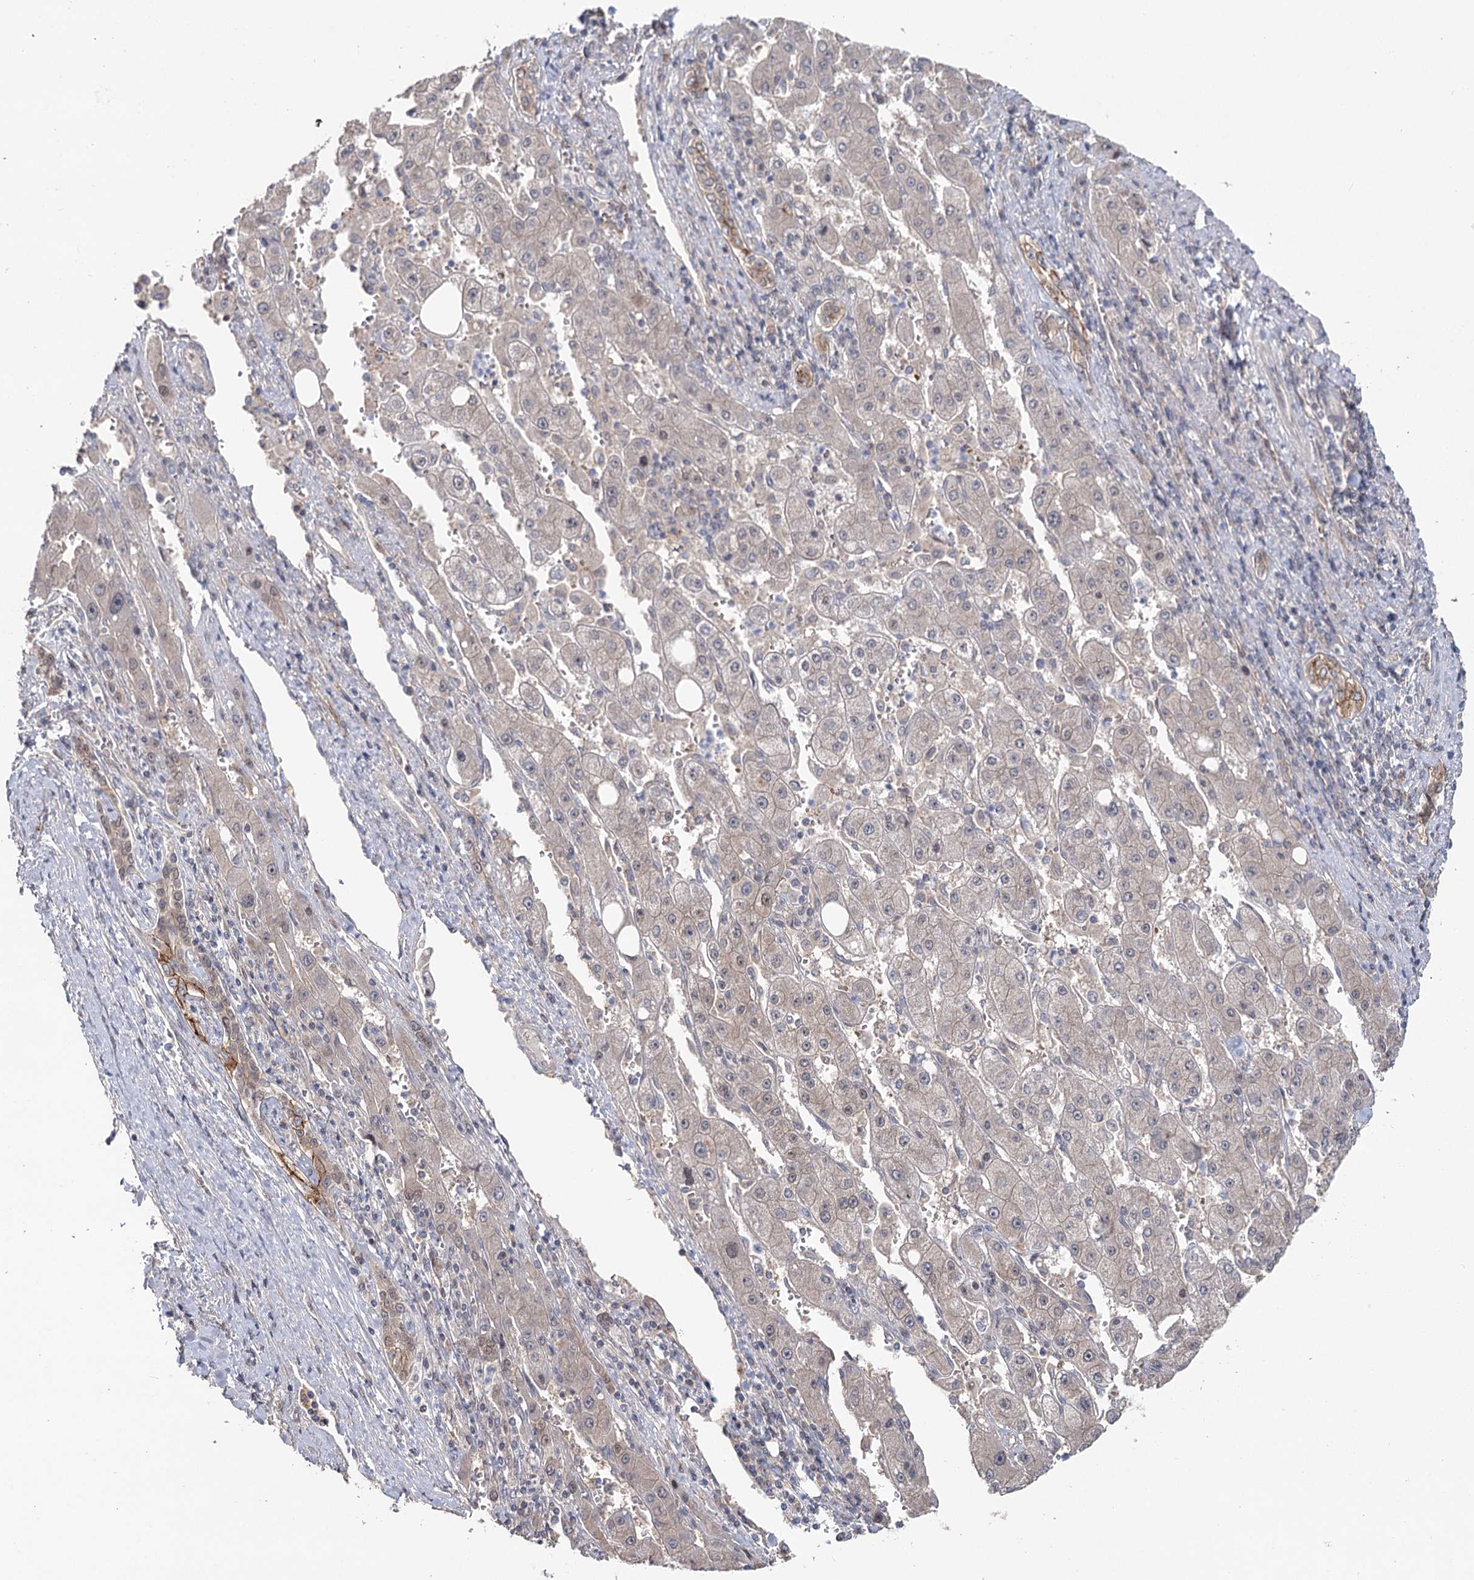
{"staining": {"intensity": "negative", "quantity": "none", "location": "none"}, "tissue": "liver cancer", "cell_type": "Tumor cells", "image_type": "cancer", "snomed": [{"axis": "morphology", "description": "Carcinoma, Hepatocellular, NOS"}, {"axis": "topography", "description": "Liver"}], "caption": "There is no significant staining in tumor cells of hepatocellular carcinoma (liver).", "gene": "MAP3K13", "patient": {"sex": "female", "age": 73}}